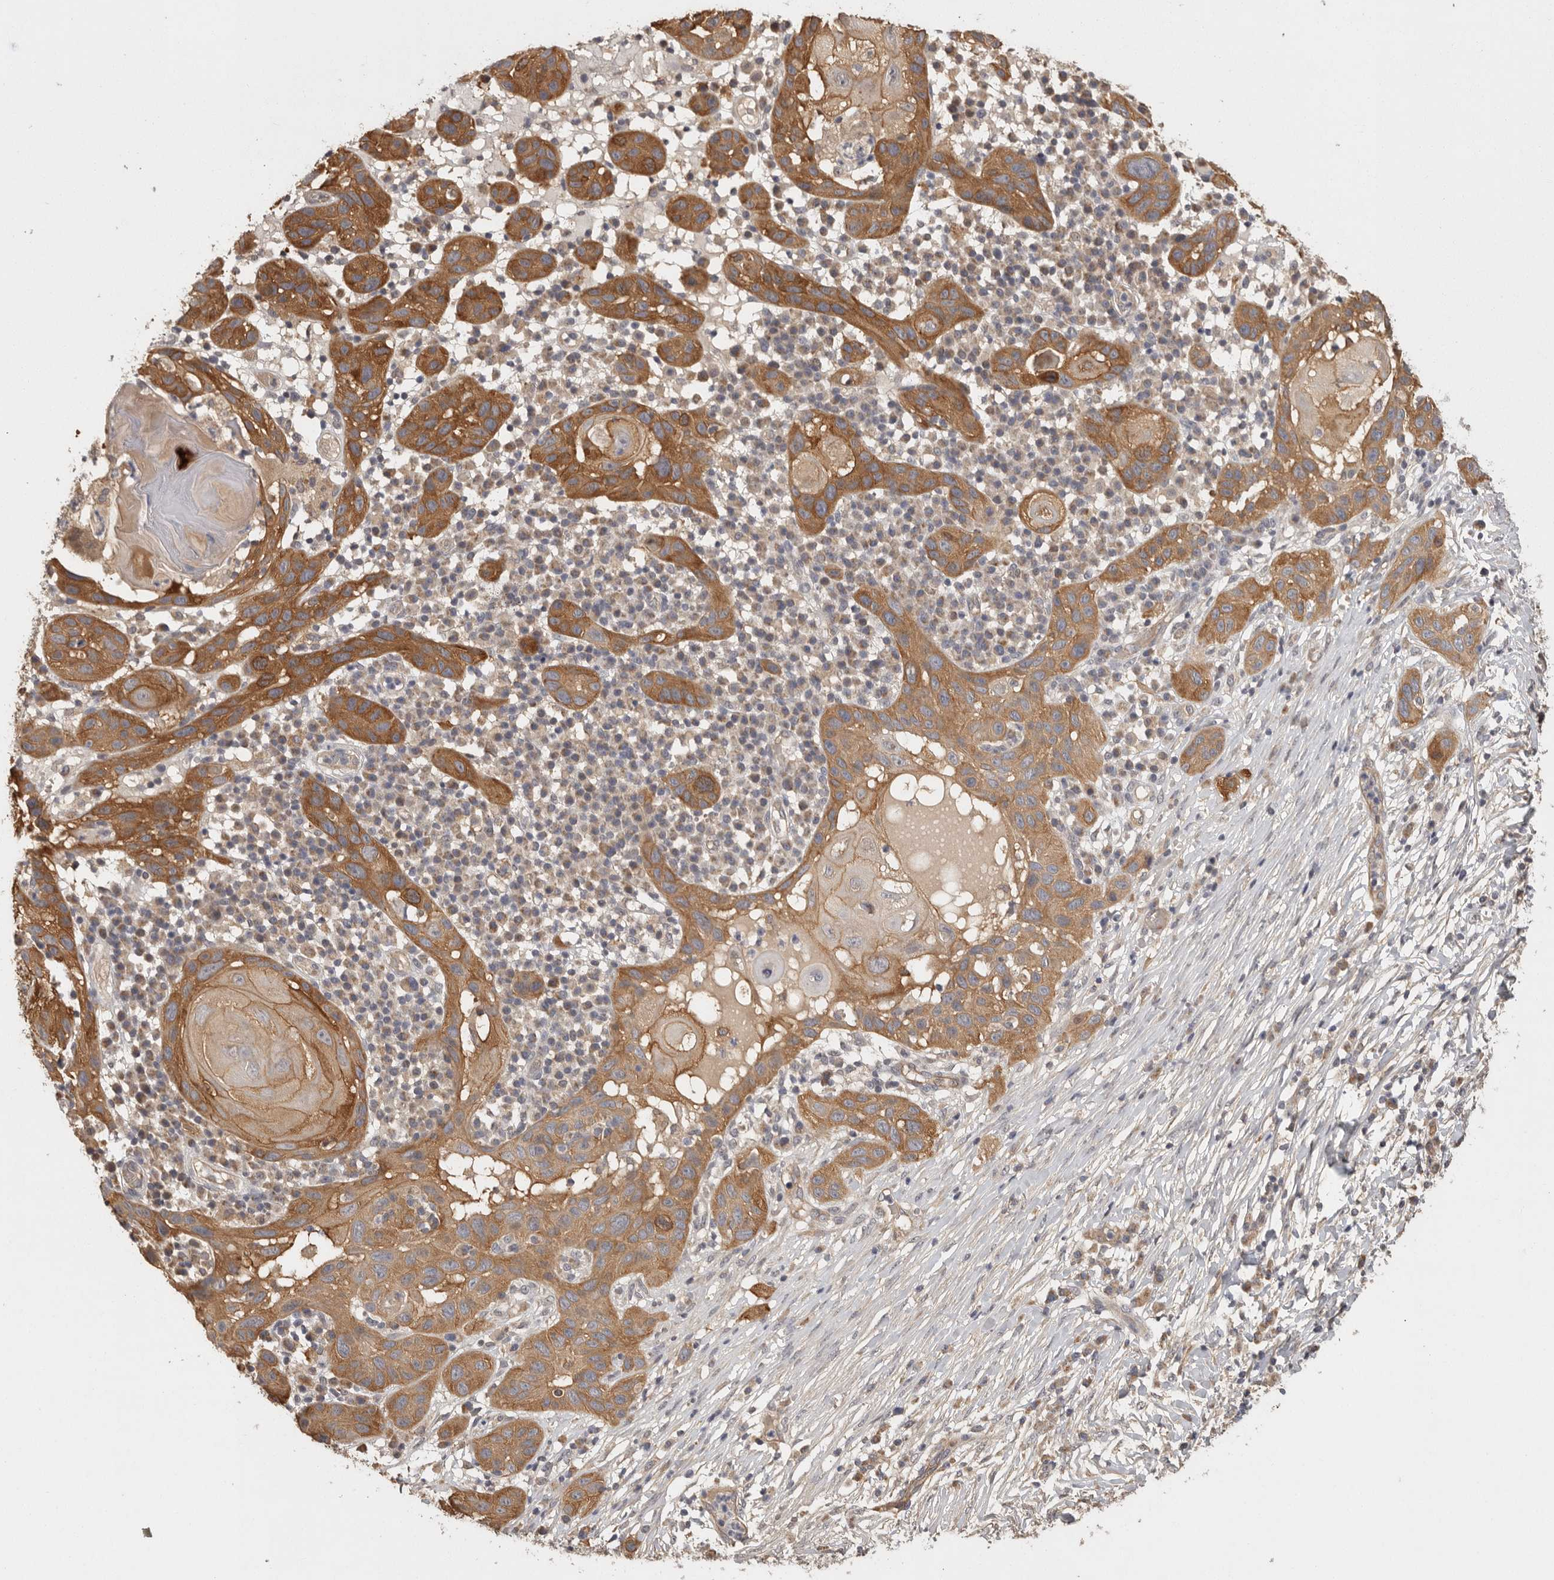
{"staining": {"intensity": "moderate", "quantity": ">75%", "location": "cytoplasmic/membranous"}, "tissue": "skin cancer", "cell_type": "Tumor cells", "image_type": "cancer", "snomed": [{"axis": "morphology", "description": "Normal tissue, NOS"}, {"axis": "morphology", "description": "Squamous cell carcinoma, NOS"}, {"axis": "topography", "description": "Skin"}], "caption": "Moderate cytoplasmic/membranous protein positivity is seen in about >75% of tumor cells in skin squamous cell carcinoma. (IHC, brightfield microscopy, high magnification).", "gene": "BAIAP2", "patient": {"sex": "female", "age": 96}}